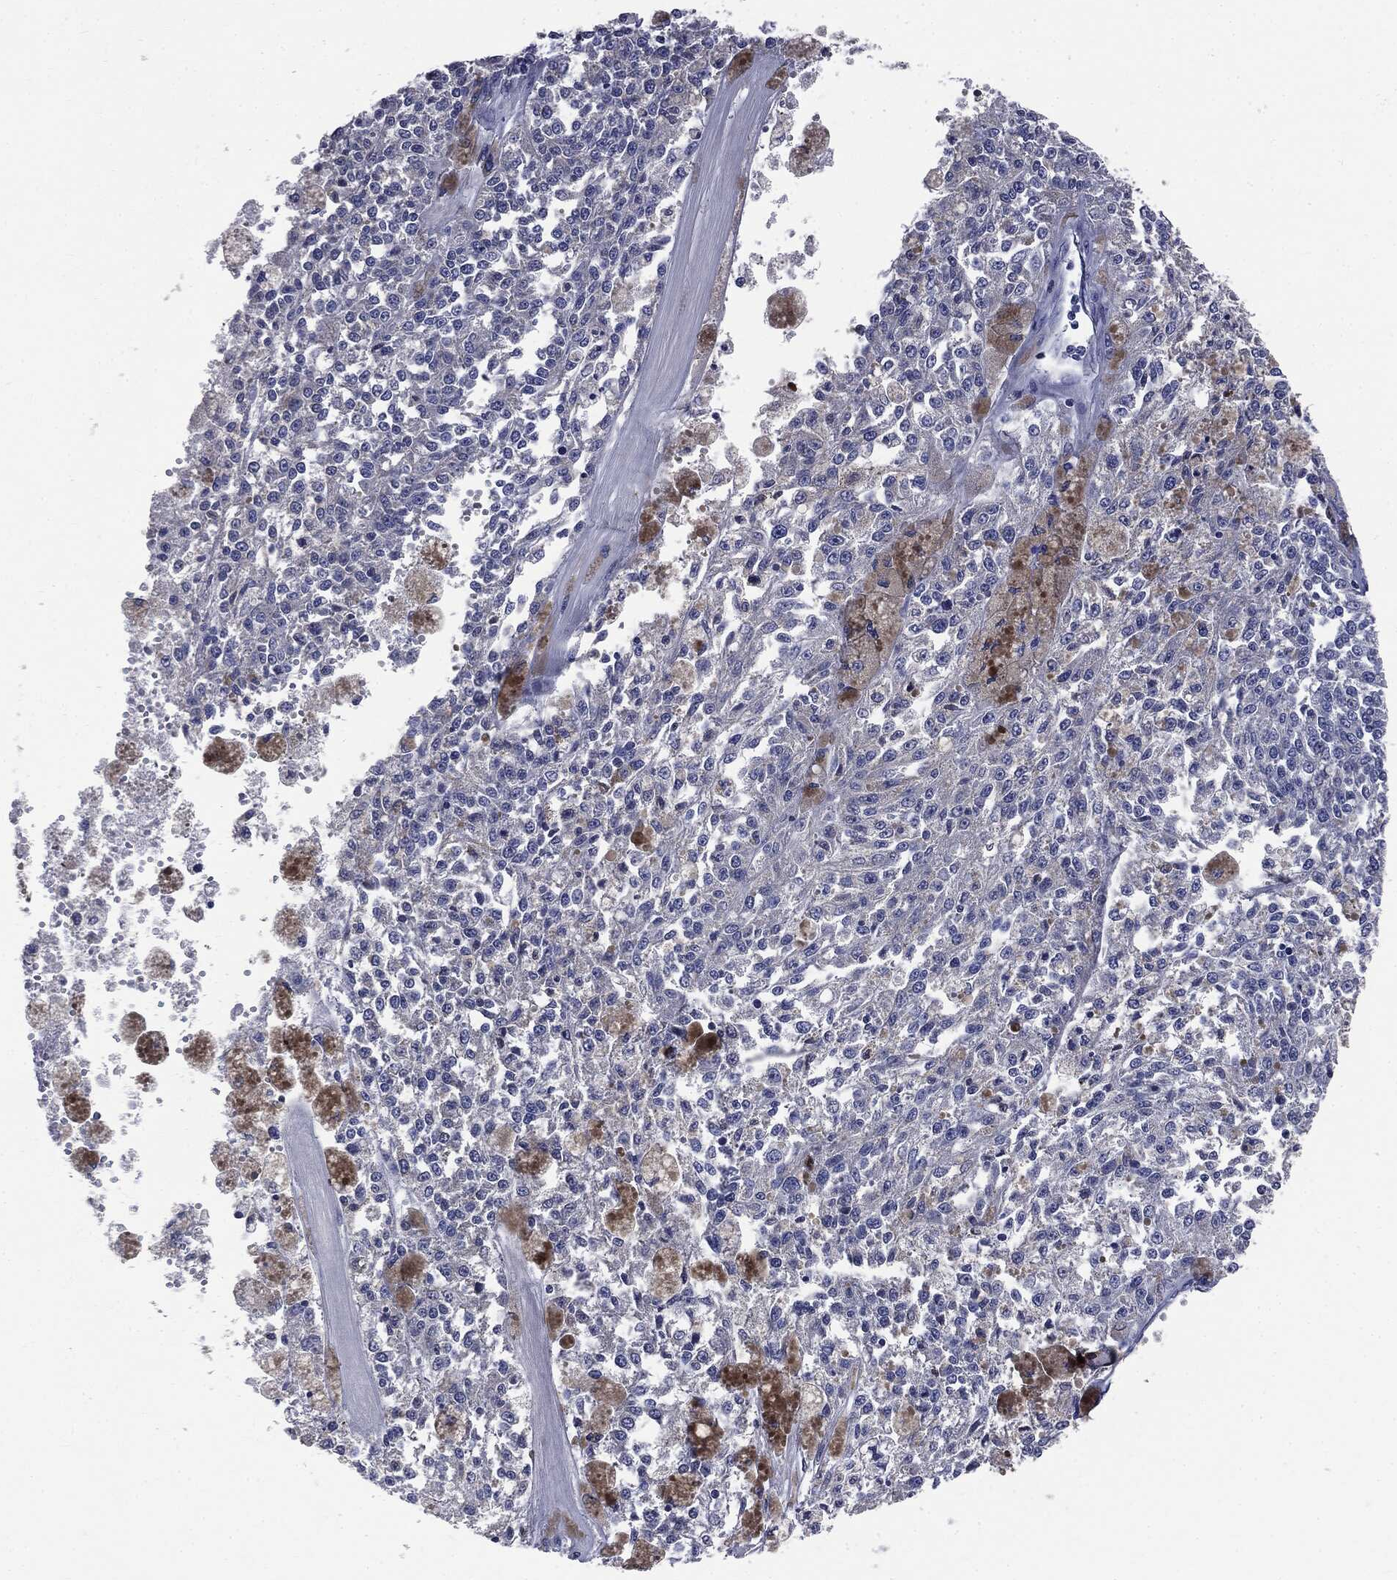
{"staining": {"intensity": "negative", "quantity": "none", "location": "none"}, "tissue": "melanoma", "cell_type": "Tumor cells", "image_type": "cancer", "snomed": [{"axis": "morphology", "description": "Malignant melanoma, Metastatic site"}, {"axis": "topography", "description": "Lymph node"}], "caption": "Micrograph shows no protein expression in tumor cells of malignant melanoma (metastatic site) tissue.", "gene": "PTGS2", "patient": {"sex": "female", "age": 64}}